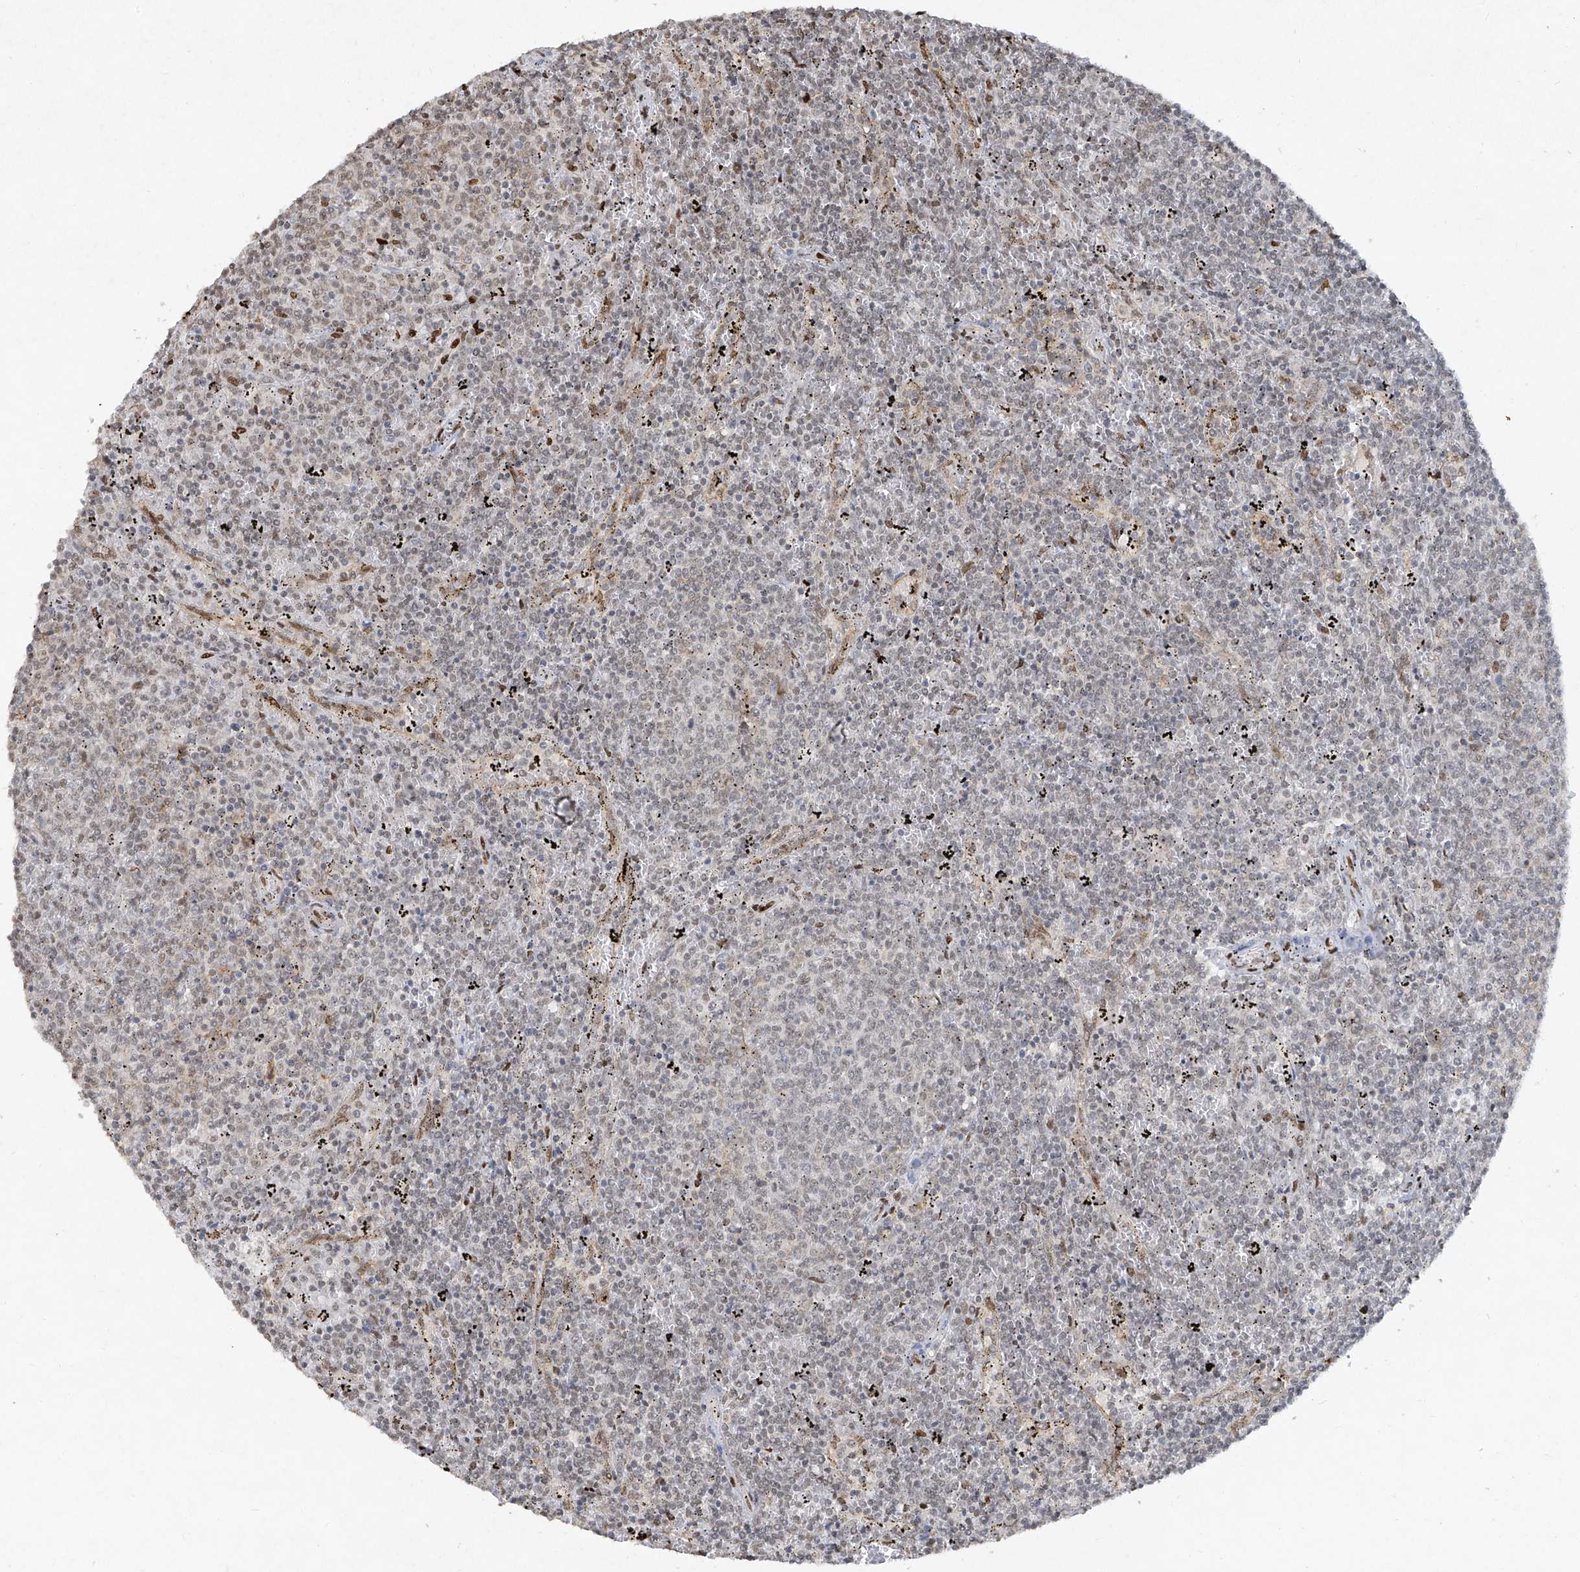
{"staining": {"intensity": "weak", "quantity": "<25%", "location": "nuclear"}, "tissue": "lymphoma", "cell_type": "Tumor cells", "image_type": "cancer", "snomed": [{"axis": "morphology", "description": "Malignant lymphoma, non-Hodgkin's type, Low grade"}, {"axis": "topography", "description": "Spleen"}], "caption": "The IHC photomicrograph has no significant staining in tumor cells of lymphoma tissue.", "gene": "ATRIP", "patient": {"sex": "female", "age": 50}}